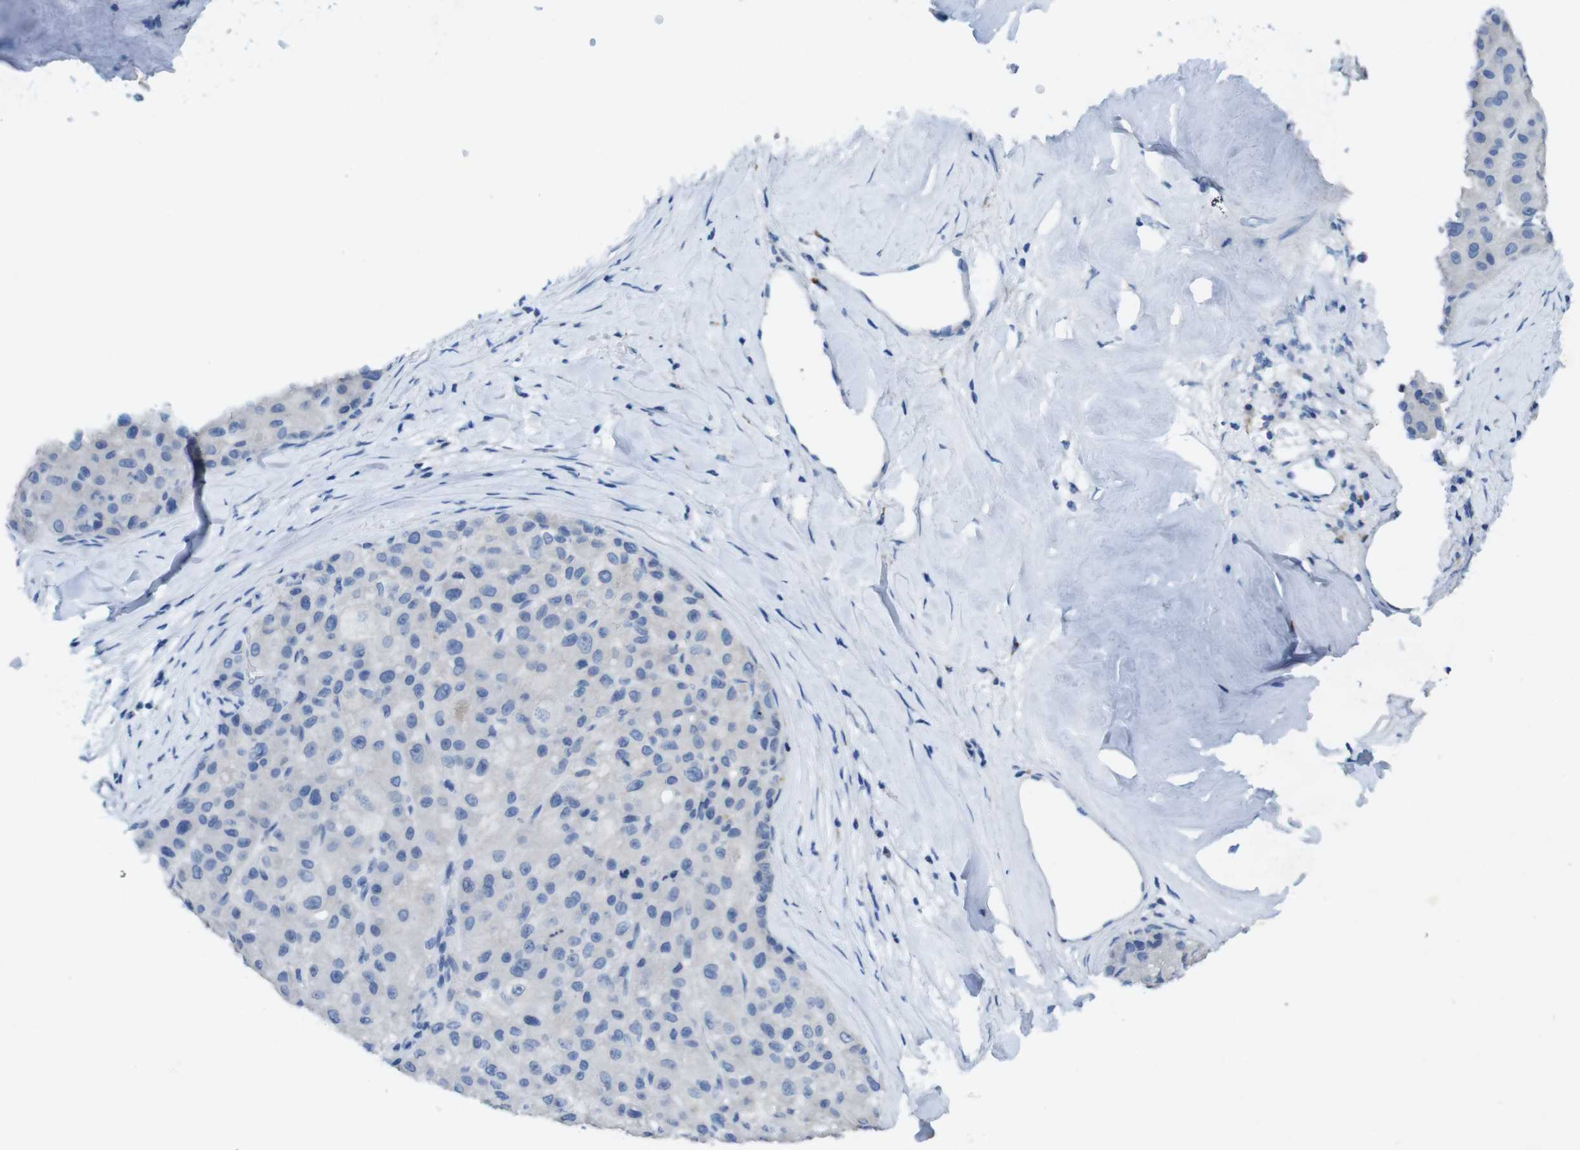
{"staining": {"intensity": "negative", "quantity": "none", "location": "none"}, "tissue": "liver cancer", "cell_type": "Tumor cells", "image_type": "cancer", "snomed": [{"axis": "morphology", "description": "Carcinoma, Hepatocellular, NOS"}, {"axis": "topography", "description": "Liver"}], "caption": "The photomicrograph shows no staining of tumor cells in hepatocellular carcinoma (liver).", "gene": "CD320", "patient": {"sex": "male", "age": 80}}